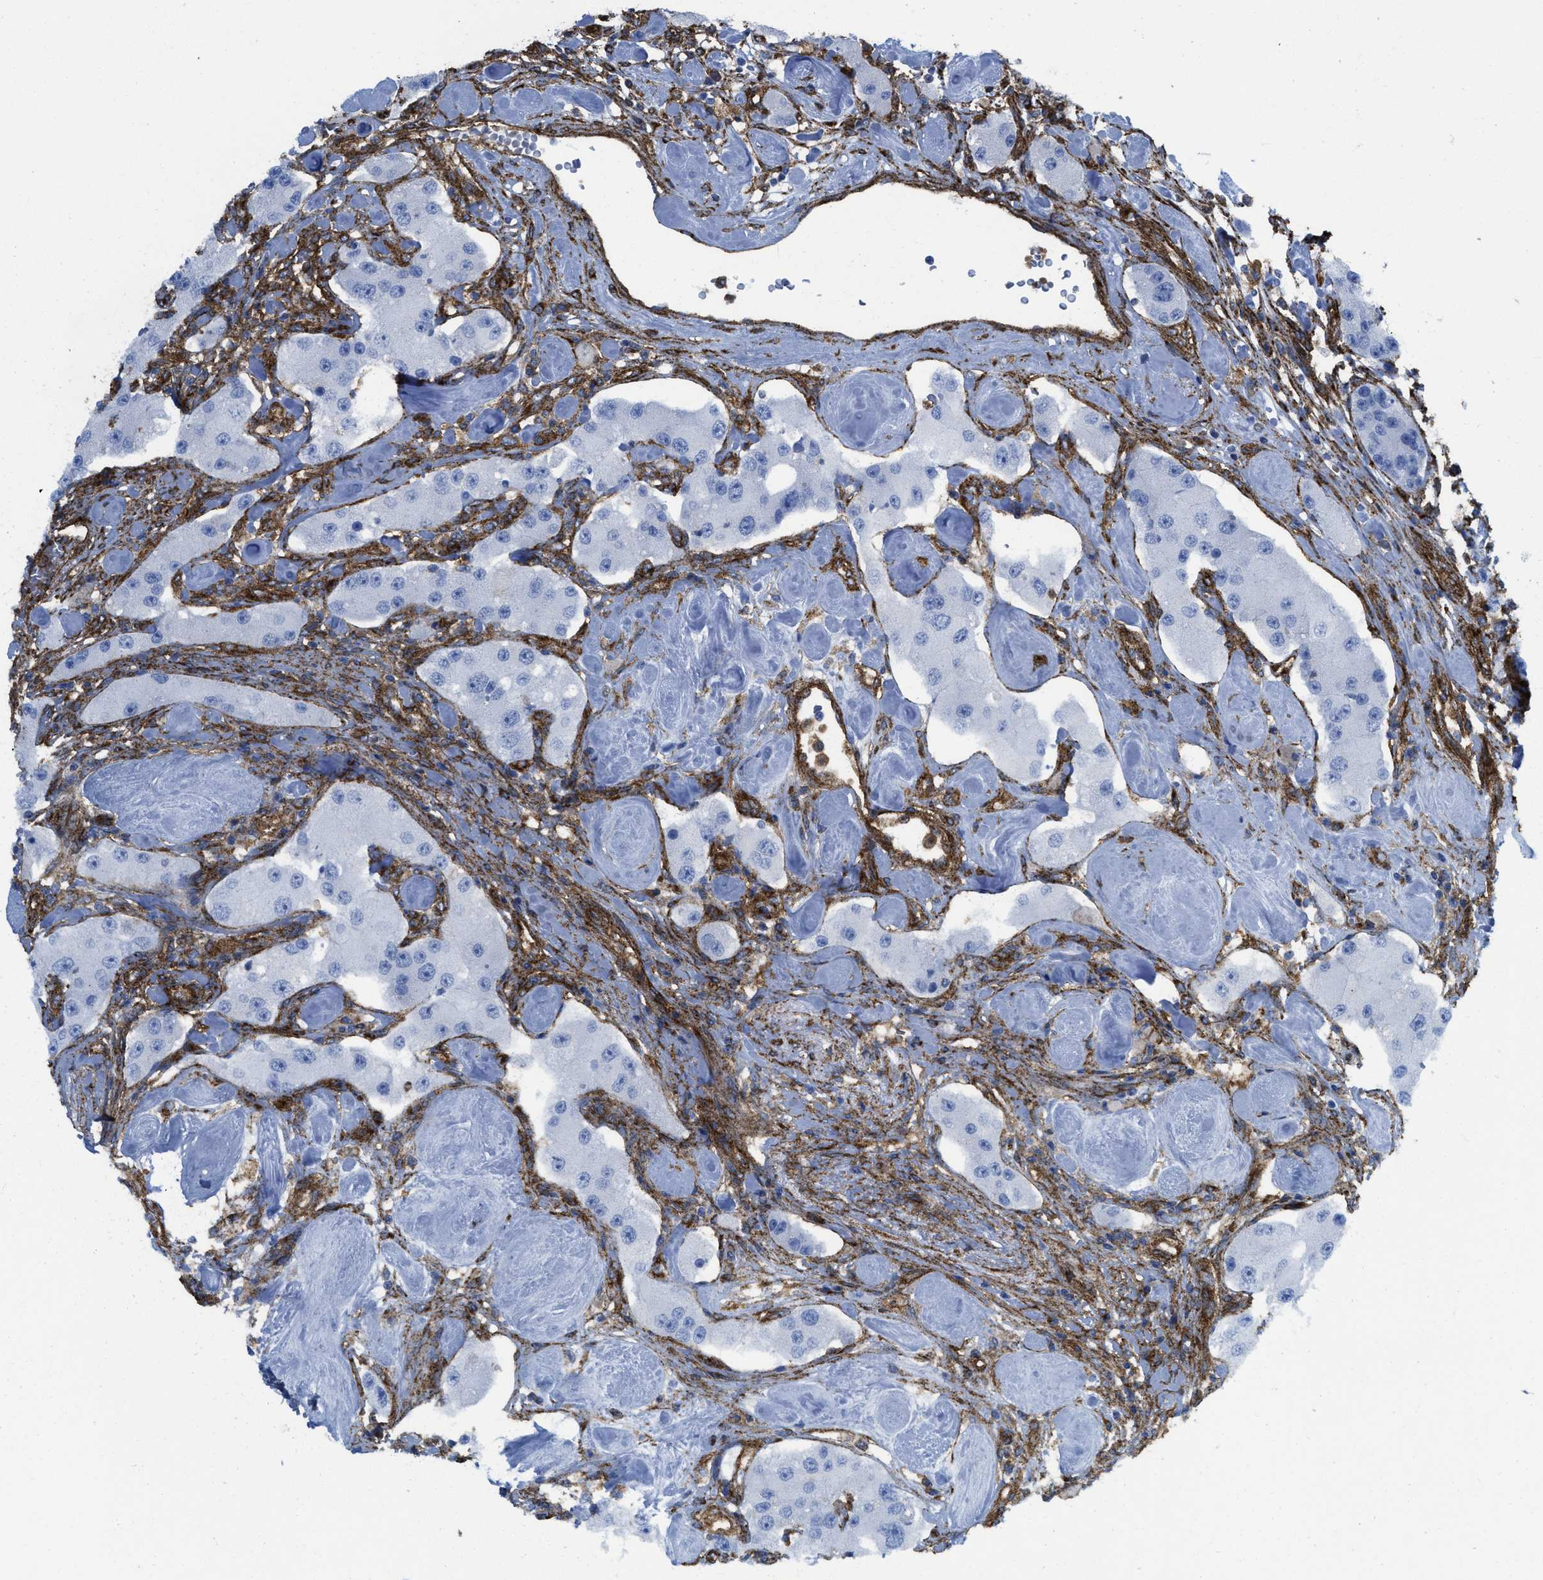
{"staining": {"intensity": "negative", "quantity": "none", "location": "none"}, "tissue": "carcinoid", "cell_type": "Tumor cells", "image_type": "cancer", "snomed": [{"axis": "morphology", "description": "Carcinoid, malignant, NOS"}, {"axis": "topography", "description": "Pancreas"}], "caption": "The image shows no significant expression in tumor cells of malignant carcinoid.", "gene": "HIP1", "patient": {"sex": "male", "age": 41}}